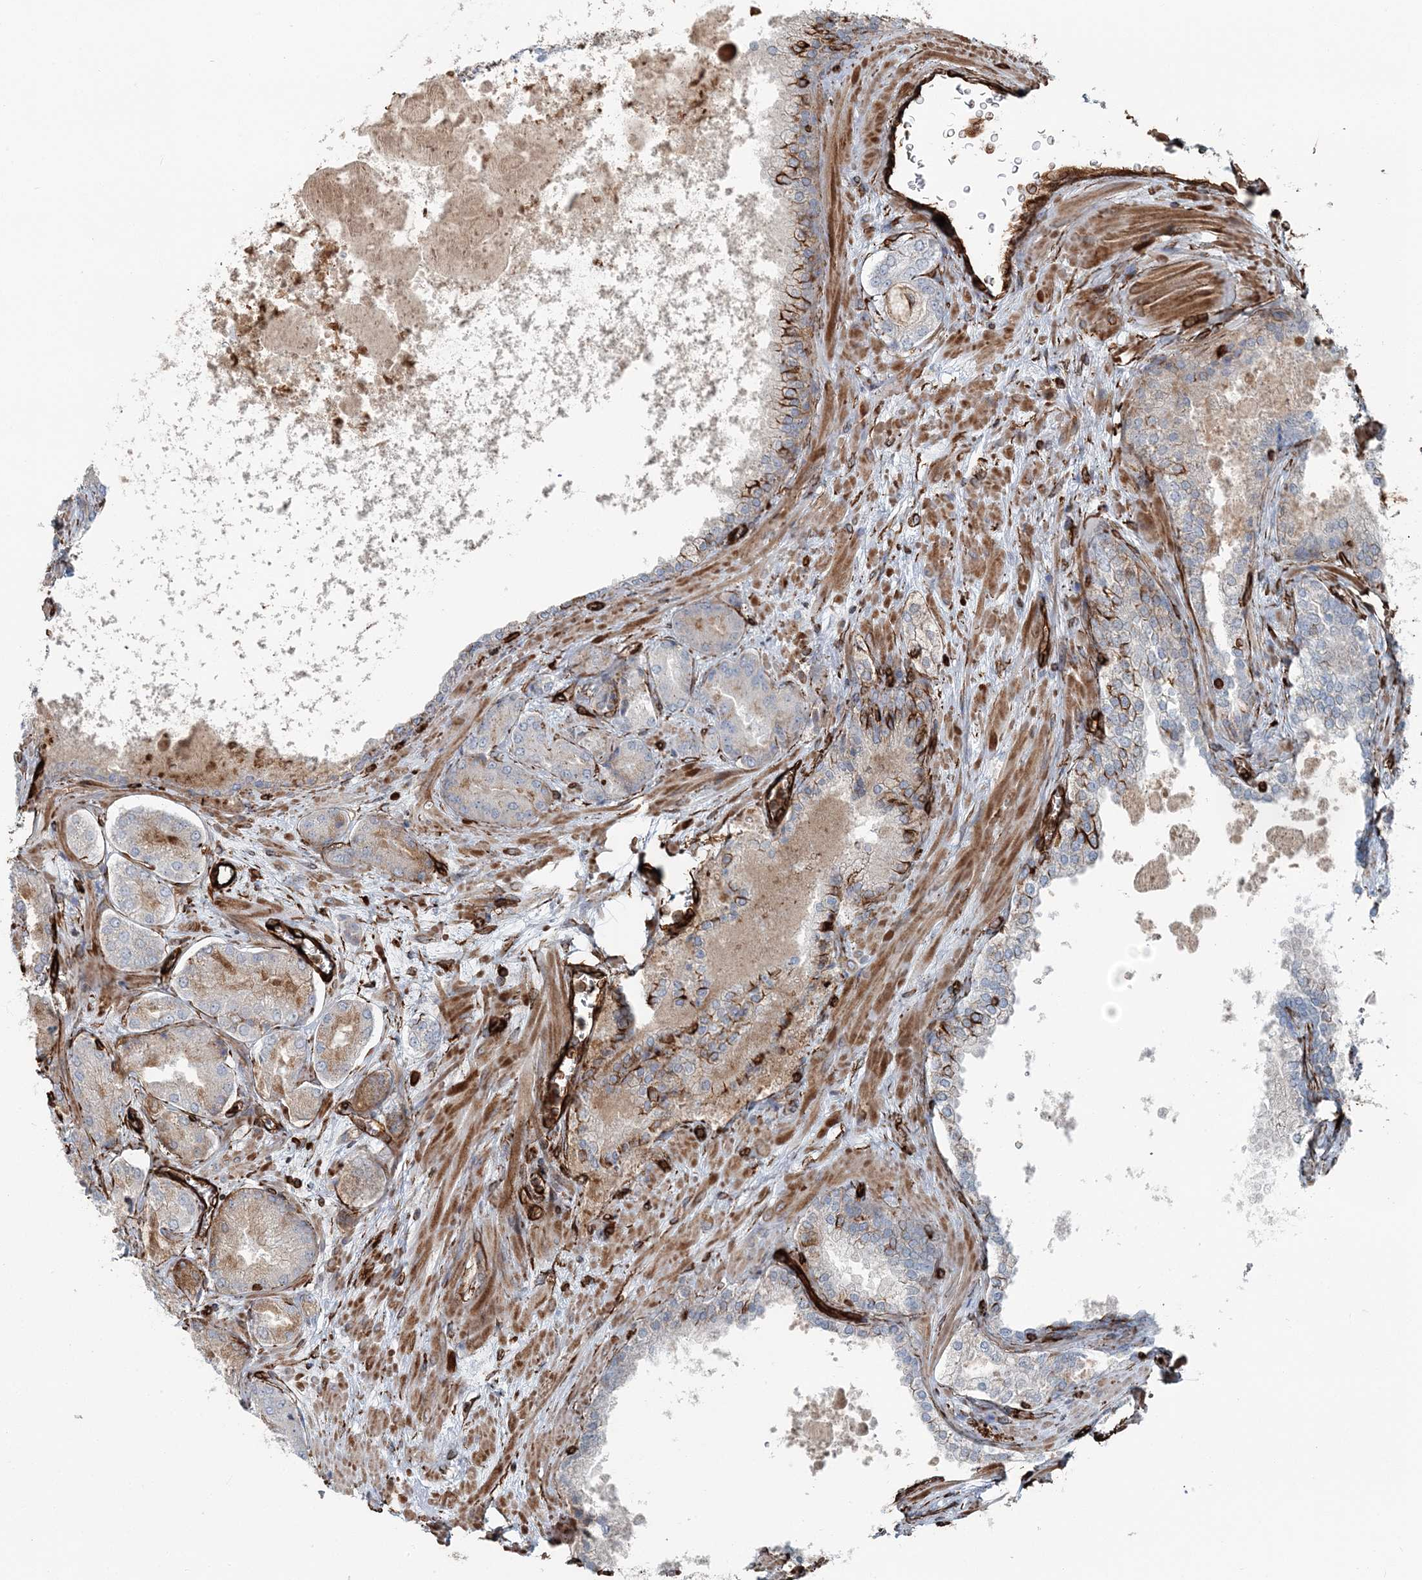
{"staining": {"intensity": "moderate", "quantity": "<25%", "location": "cytoplasmic/membranous"}, "tissue": "prostate cancer", "cell_type": "Tumor cells", "image_type": "cancer", "snomed": [{"axis": "morphology", "description": "Adenocarcinoma, Low grade"}, {"axis": "topography", "description": "Prostate"}], "caption": "An image showing moderate cytoplasmic/membranous positivity in approximately <25% of tumor cells in prostate cancer, as visualized by brown immunohistochemical staining.", "gene": "FBXL17", "patient": {"sex": "male", "age": 74}}